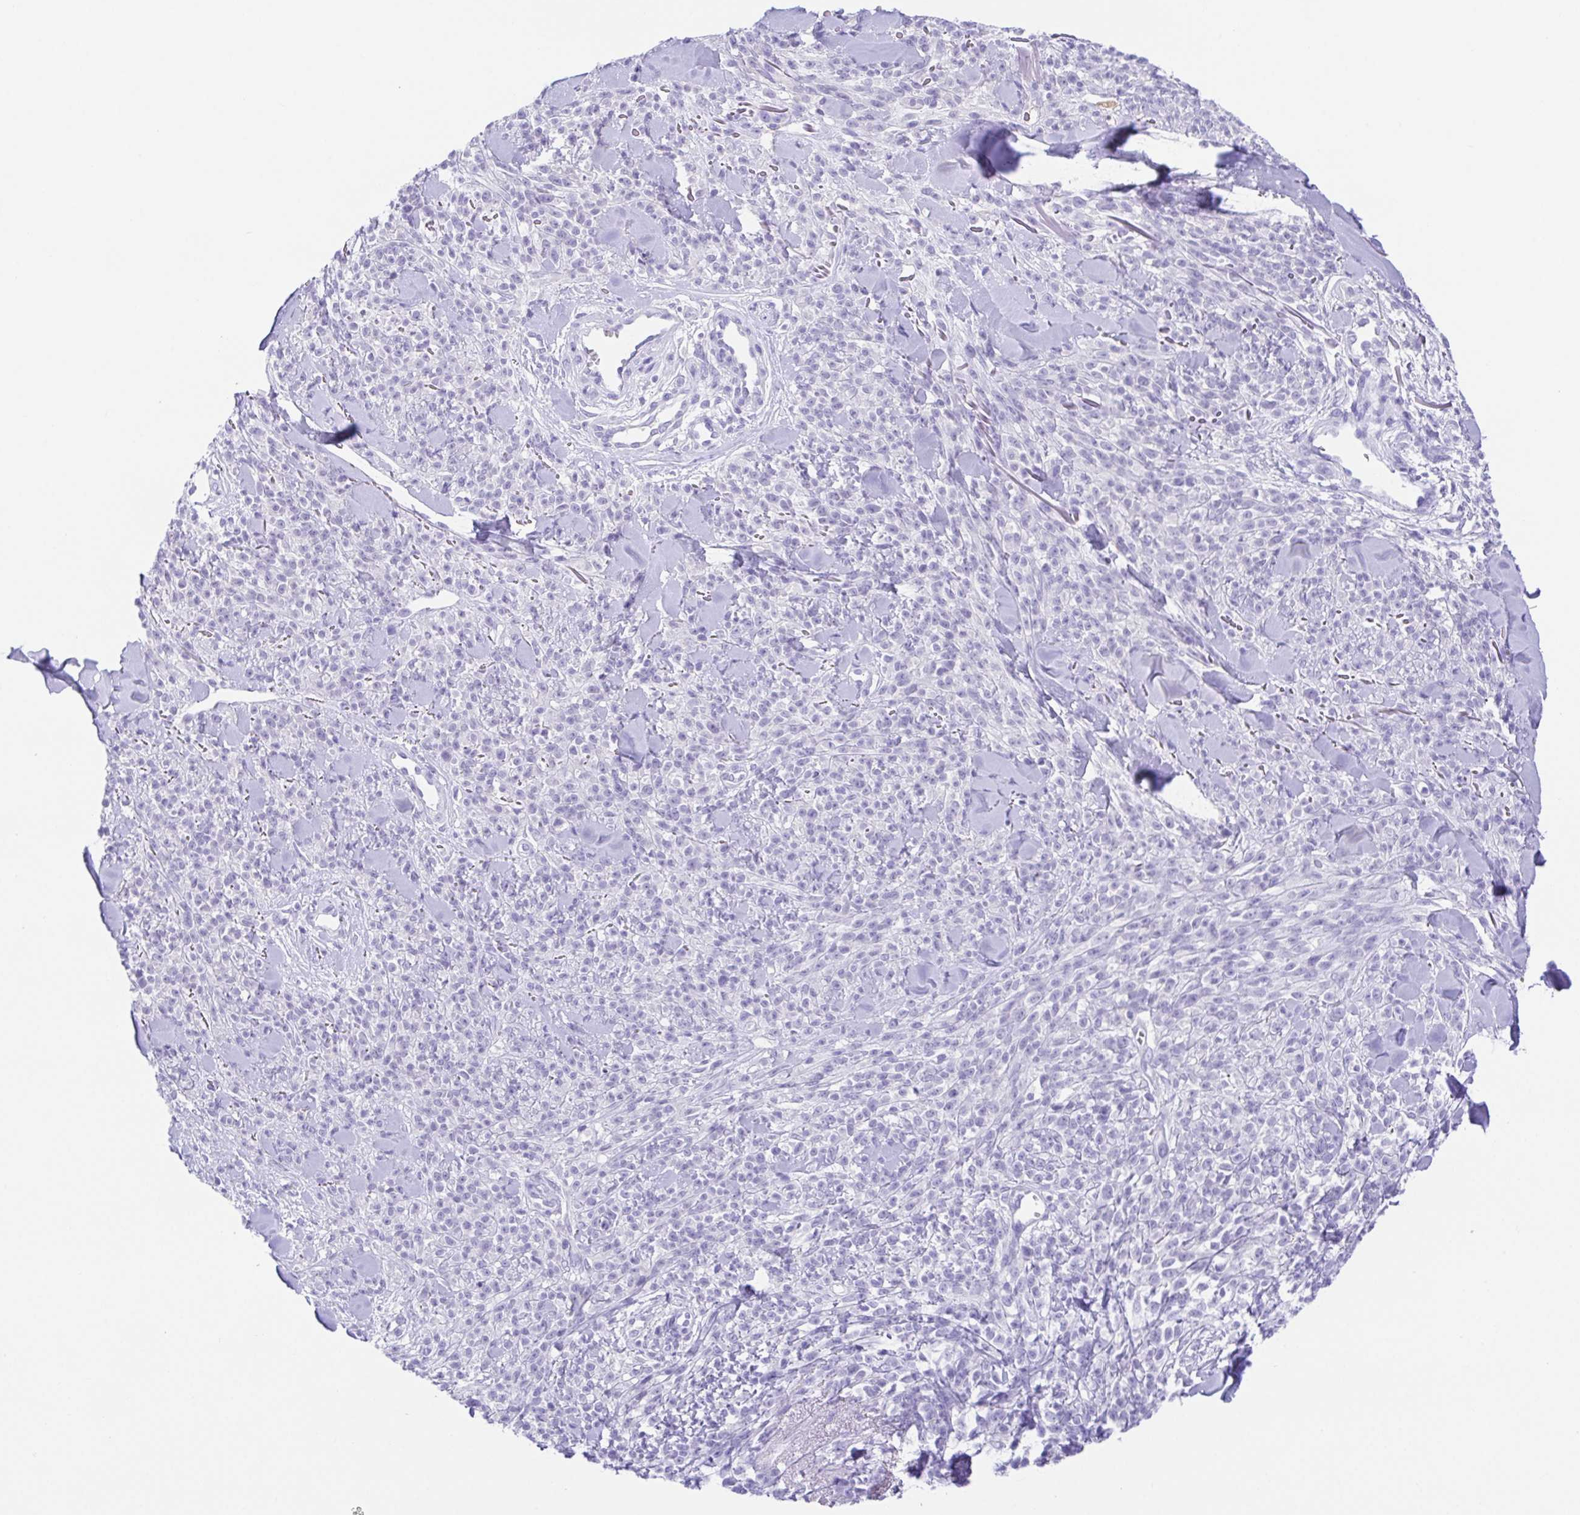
{"staining": {"intensity": "negative", "quantity": "none", "location": "none"}, "tissue": "melanoma", "cell_type": "Tumor cells", "image_type": "cancer", "snomed": [{"axis": "morphology", "description": "Malignant melanoma, NOS"}, {"axis": "topography", "description": "Skin"}, {"axis": "topography", "description": "Skin of trunk"}], "caption": "This is an IHC photomicrograph of melanoma. There is no positivity in tumor cells.", "gene": "SPATA4", "patient": {"sex": "male", "age": 74}}